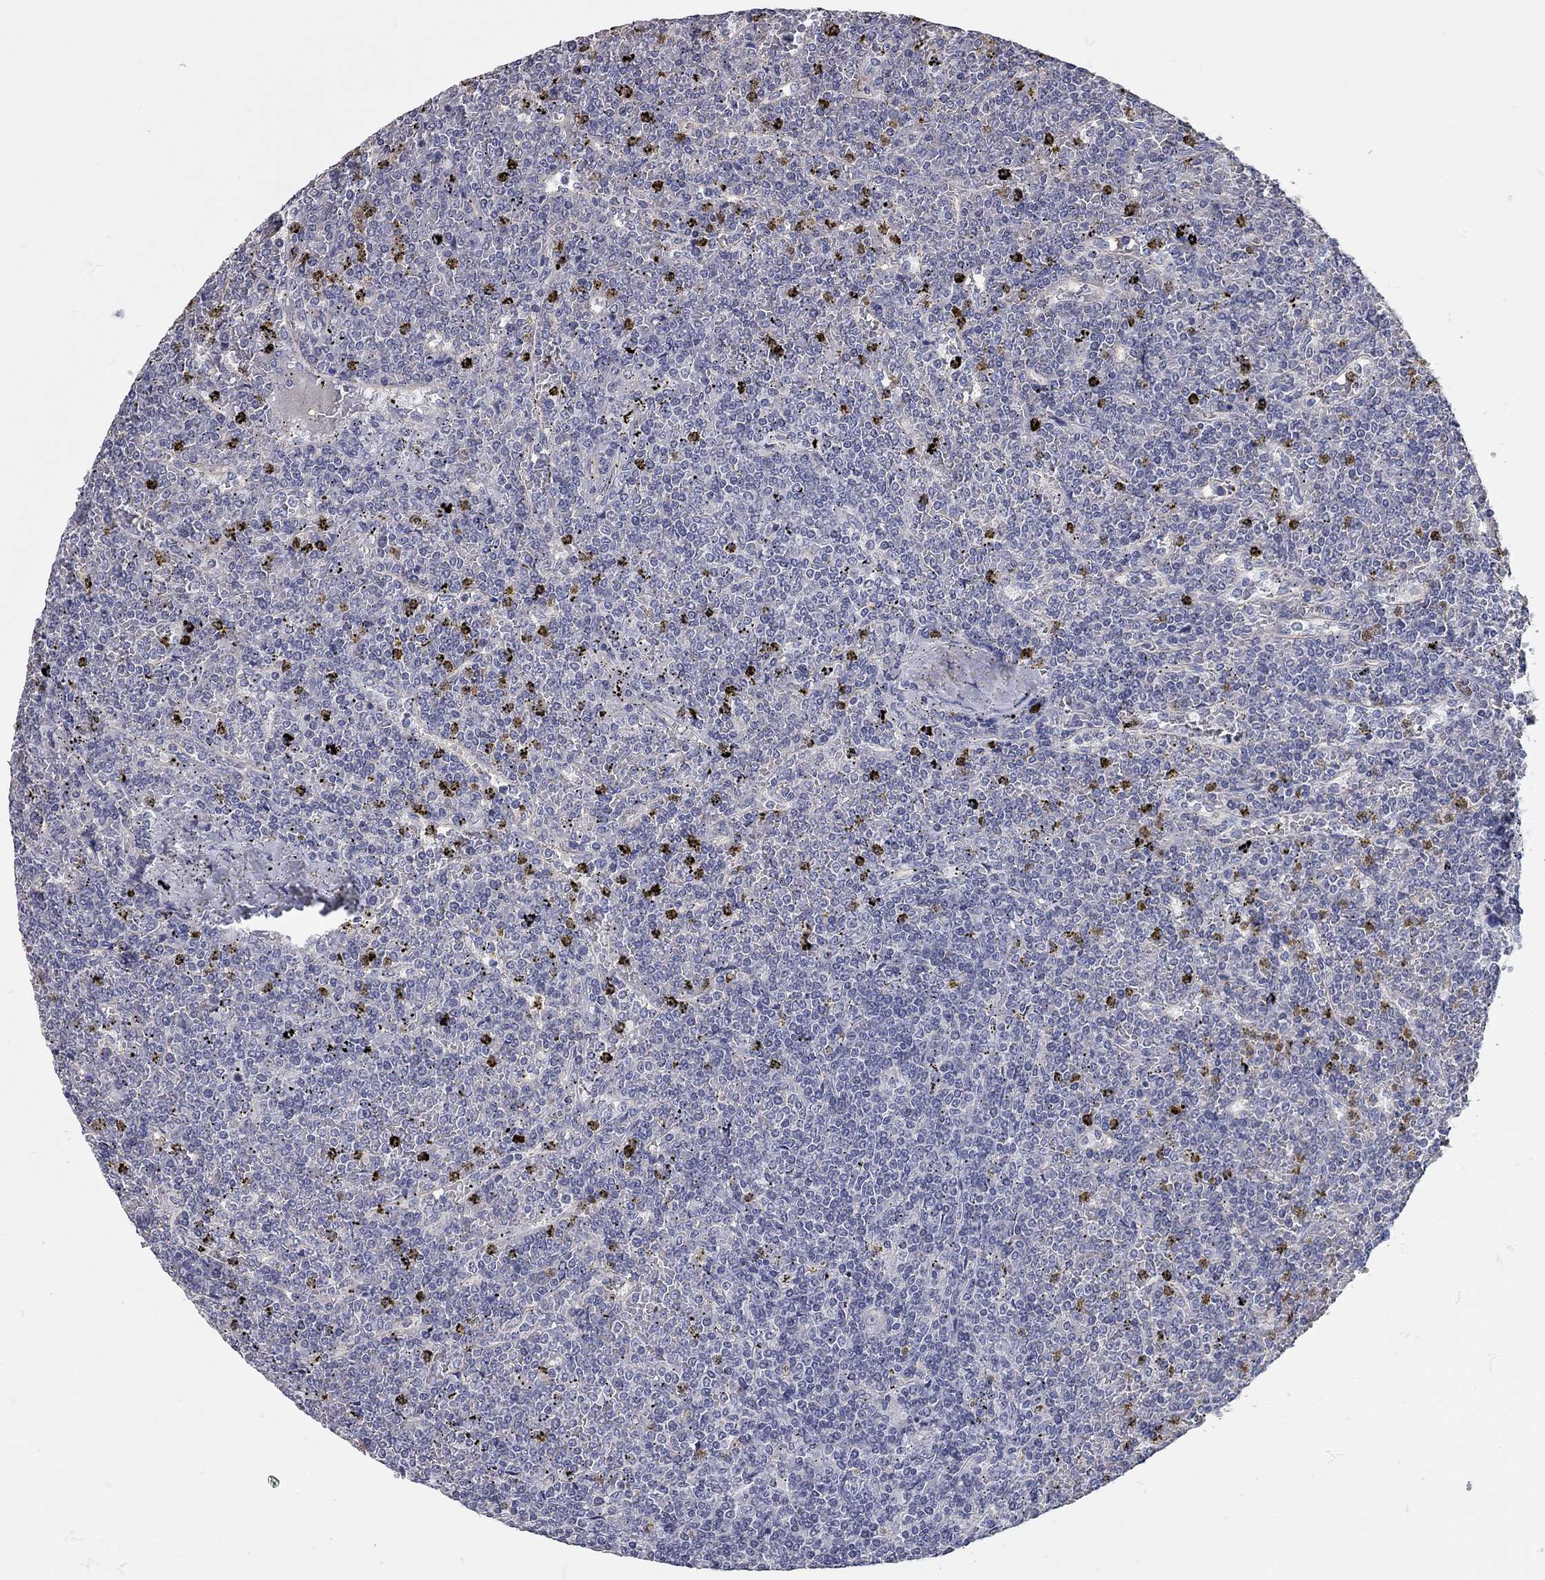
{"staining": {"intensity": "negative", "quantity": "none", "location": "none"}, "tissue": "lymphoma", "cell_type": "Tumor cells", "image_type": "cancer", "snomed": [{"axis": "morphology", "description": "Malignant lymphoma, non-Hodgkin's type, Low grade"}, {"axis": "topography", "description": "Spleen"}], "caption": "A micrograph of lymphoma stained for a protein exhibits no brown staining in tumor cells. Brightfield microscopy of immunohistochemistry (IHC) stained with DAB (brown) and hematoxylin (blue), captured at high magnification.", "gene": "C10orf90", "patient": {"sex": "female", "age": 19}}